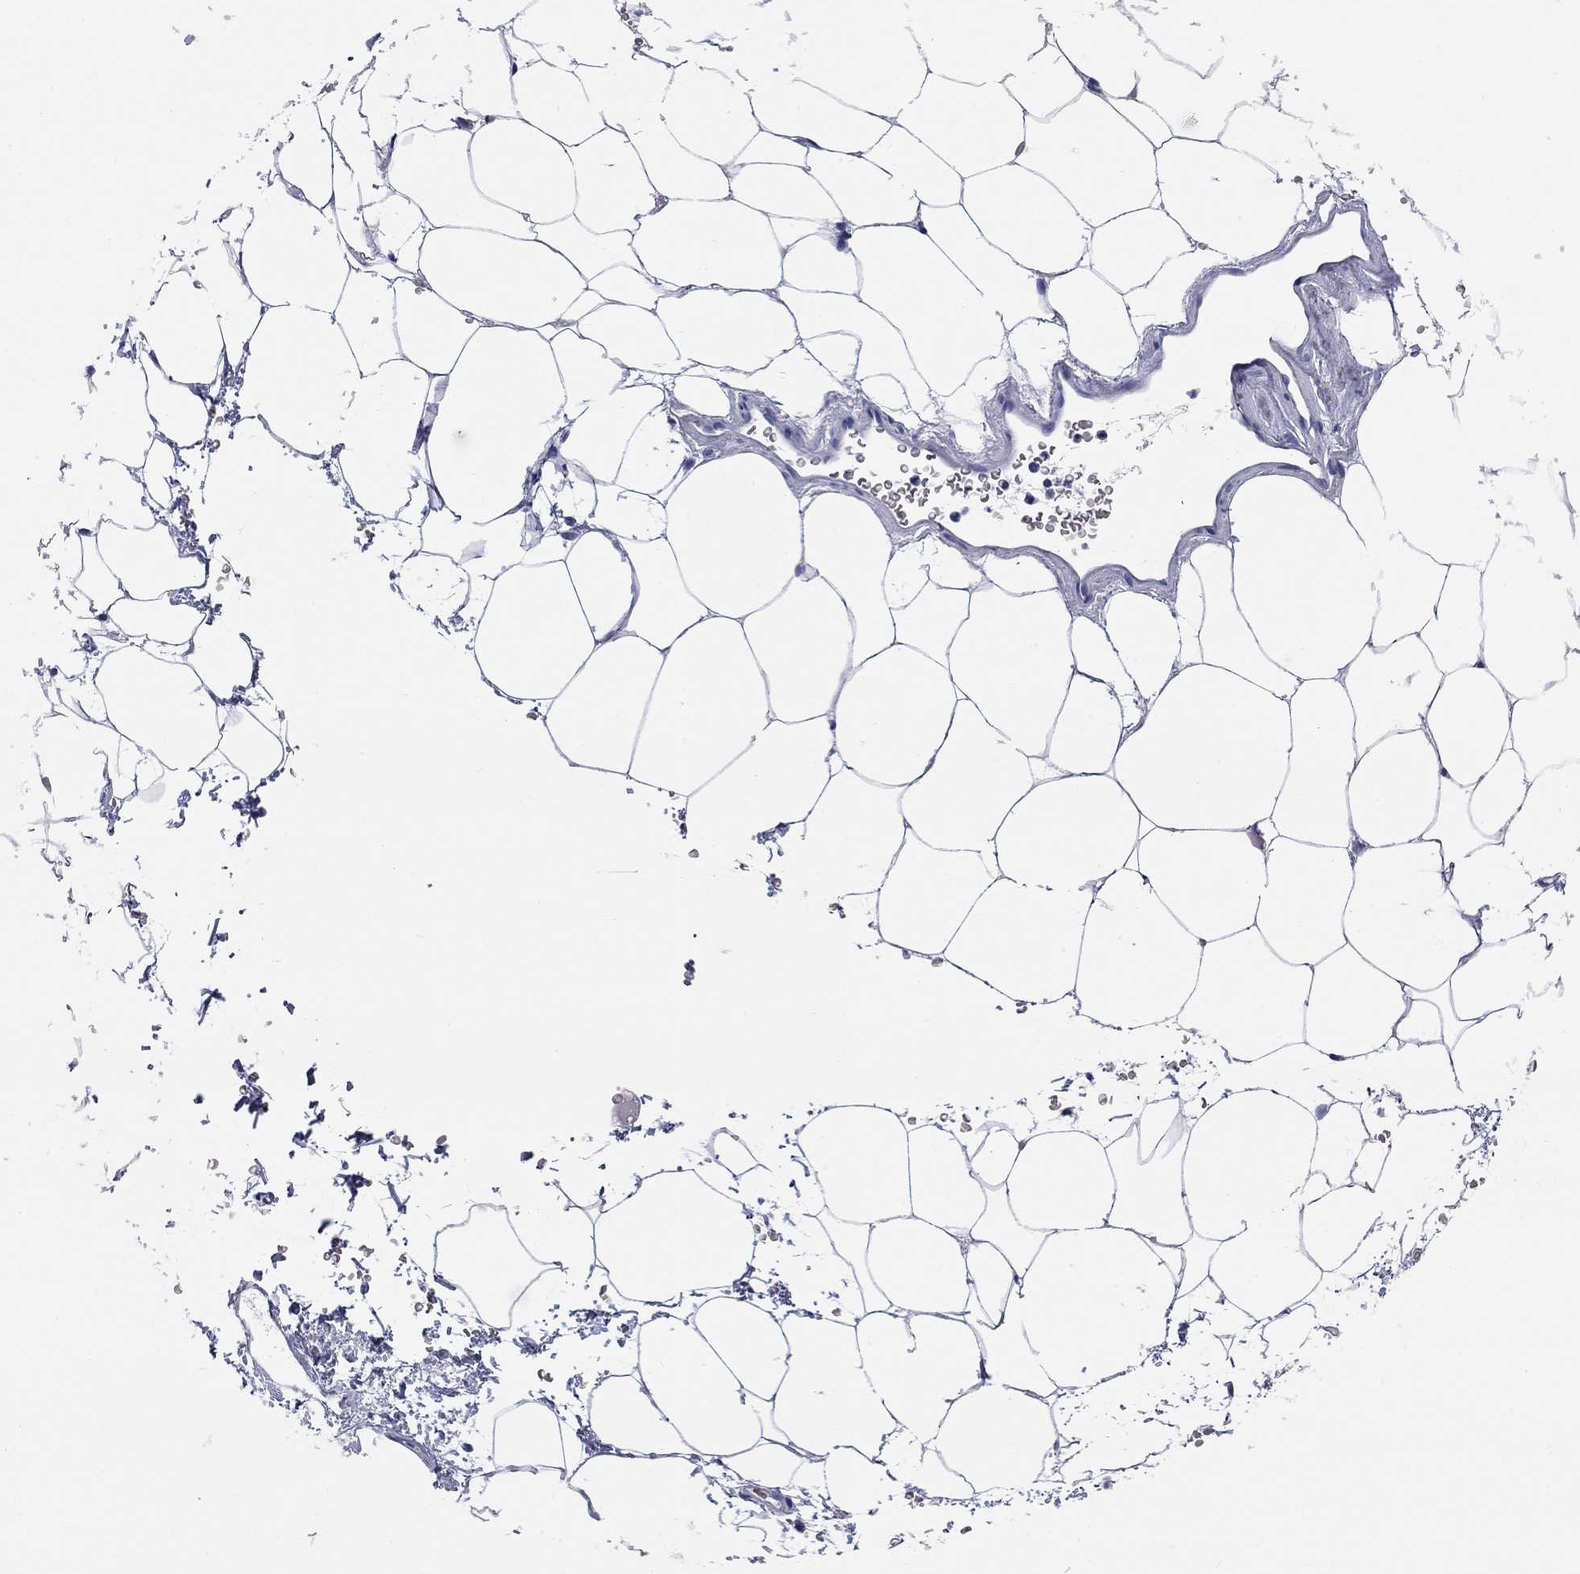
{"staining": {"intensity": "negative", "quantity": "none", "location": "none"}, "tissue": "adipose tissue", "cell_type": "Adipocytes", "image_type": "normal", "snomed": [{"axis": "morphology", "description": "Normal tissue, NOS"}, {"axis": "topography", "description": "Soft tissue"}, {"axis": "topography", "description": "Adipose tissue"}, {"axis": "topography", "description": "Vascular tissue"}, {"axis": "topography", "description": "Peripheral nerve tissue"}], "caption": "A high-resolution photomicrograph shows immunohistochemistry (IHC) staining of unremarkable adipose tissue, which exhibits no significant staining in adipocytes. (DAB IHC with hematoxylin counter stain).", "gene": "WASF3", "patient": {"sex": "male", "age": 68}}